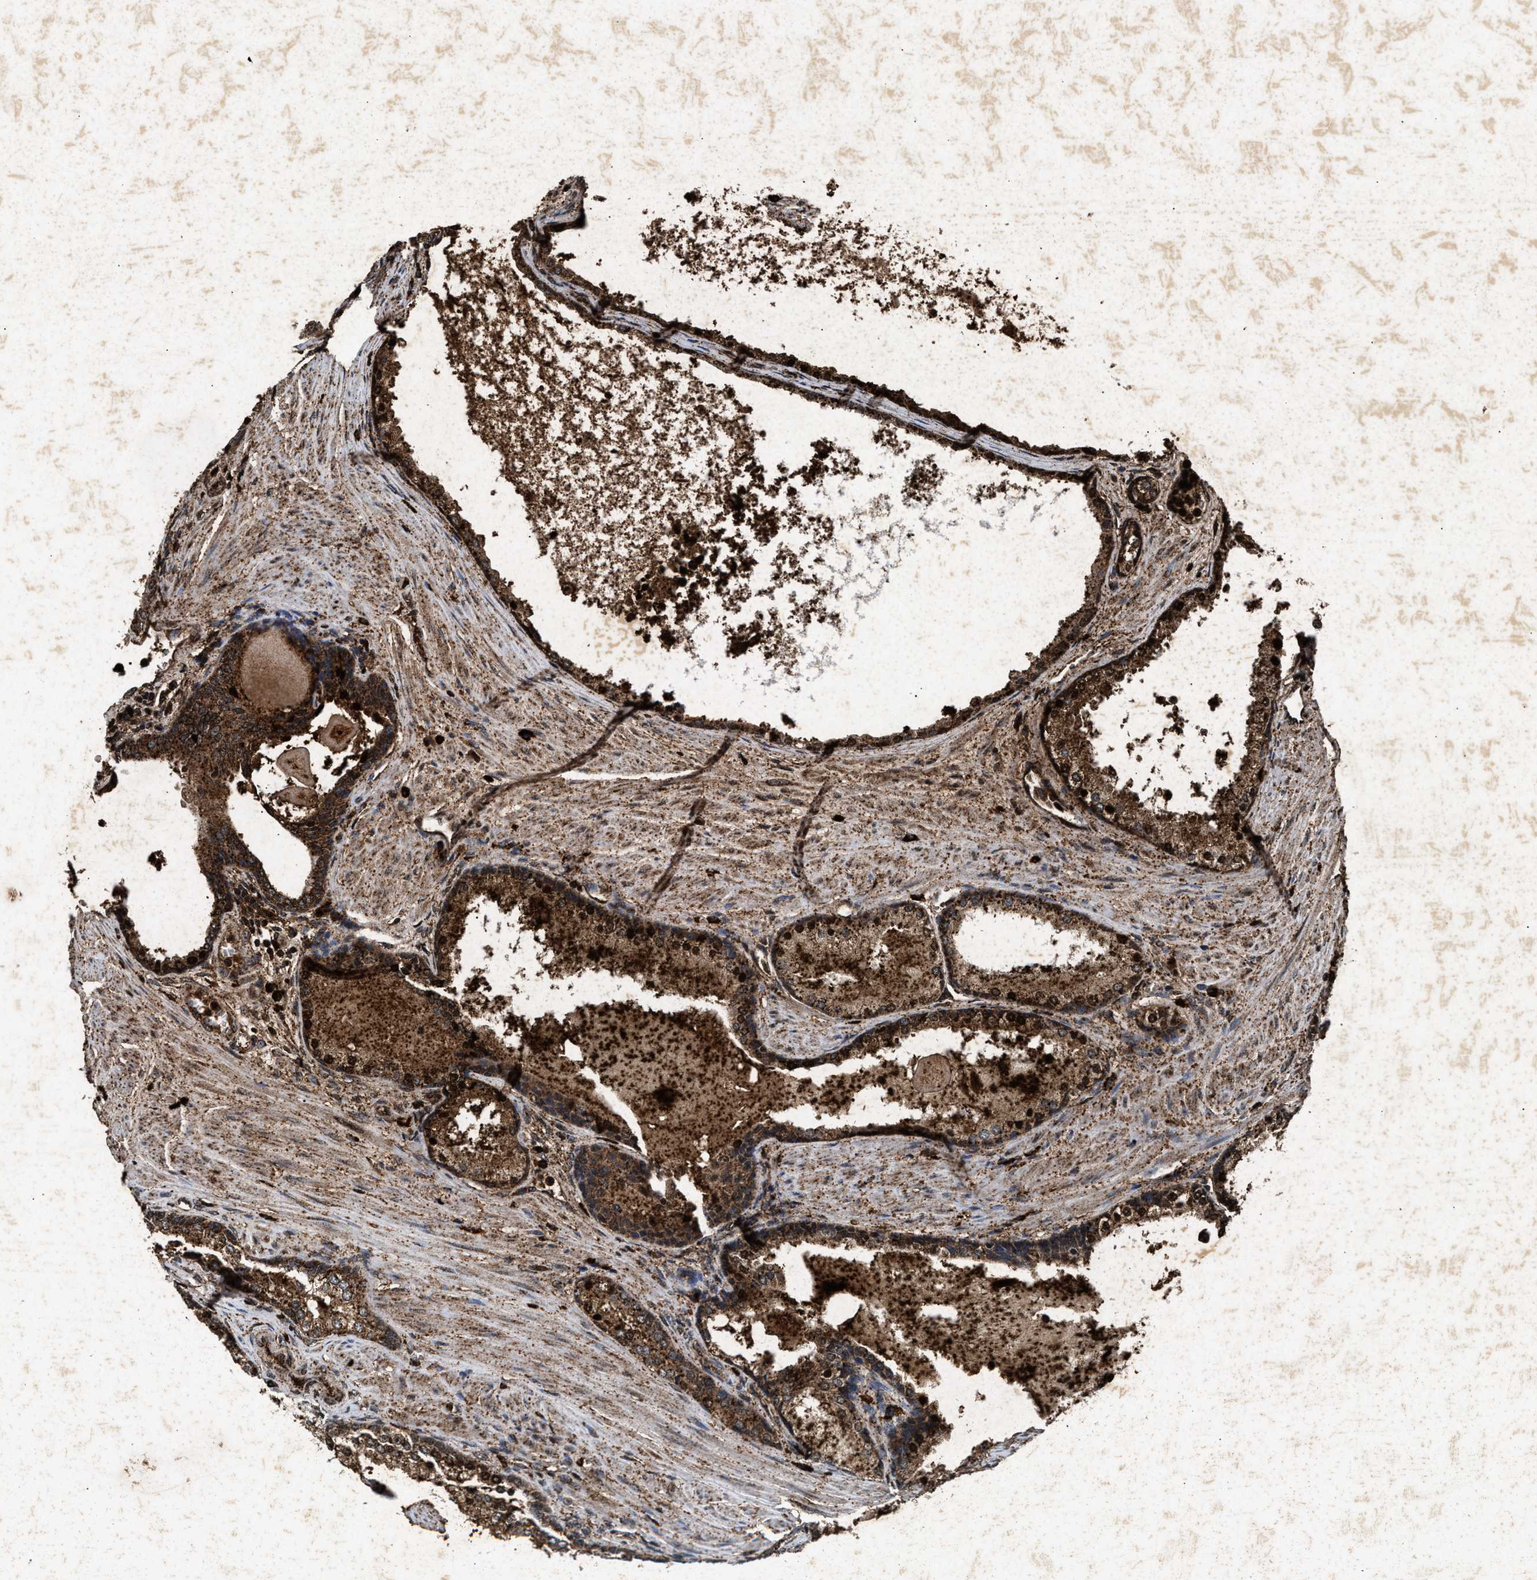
{"staining": {"intensity": "strong", "quantity": ">75%", "location": "cytoplasmic/membranous"}, "tissue": "prostate cancer", "cell_type": "Tumor cells", "image_type": "cancer", "snomed": [{"axis": "morphology", "description": "Adenocarcinoma, Medium grade"}, {"axis": "topography", "description": "Prostate"}], "caption": "Immunohistochemical staining of human prostate cancer displays high levels of strong cytoplasmic/membranous positivity in approximately >75% of tumor cells.", "gene": "ACOX1", "patient": {"sex": "male", "age": 72}}